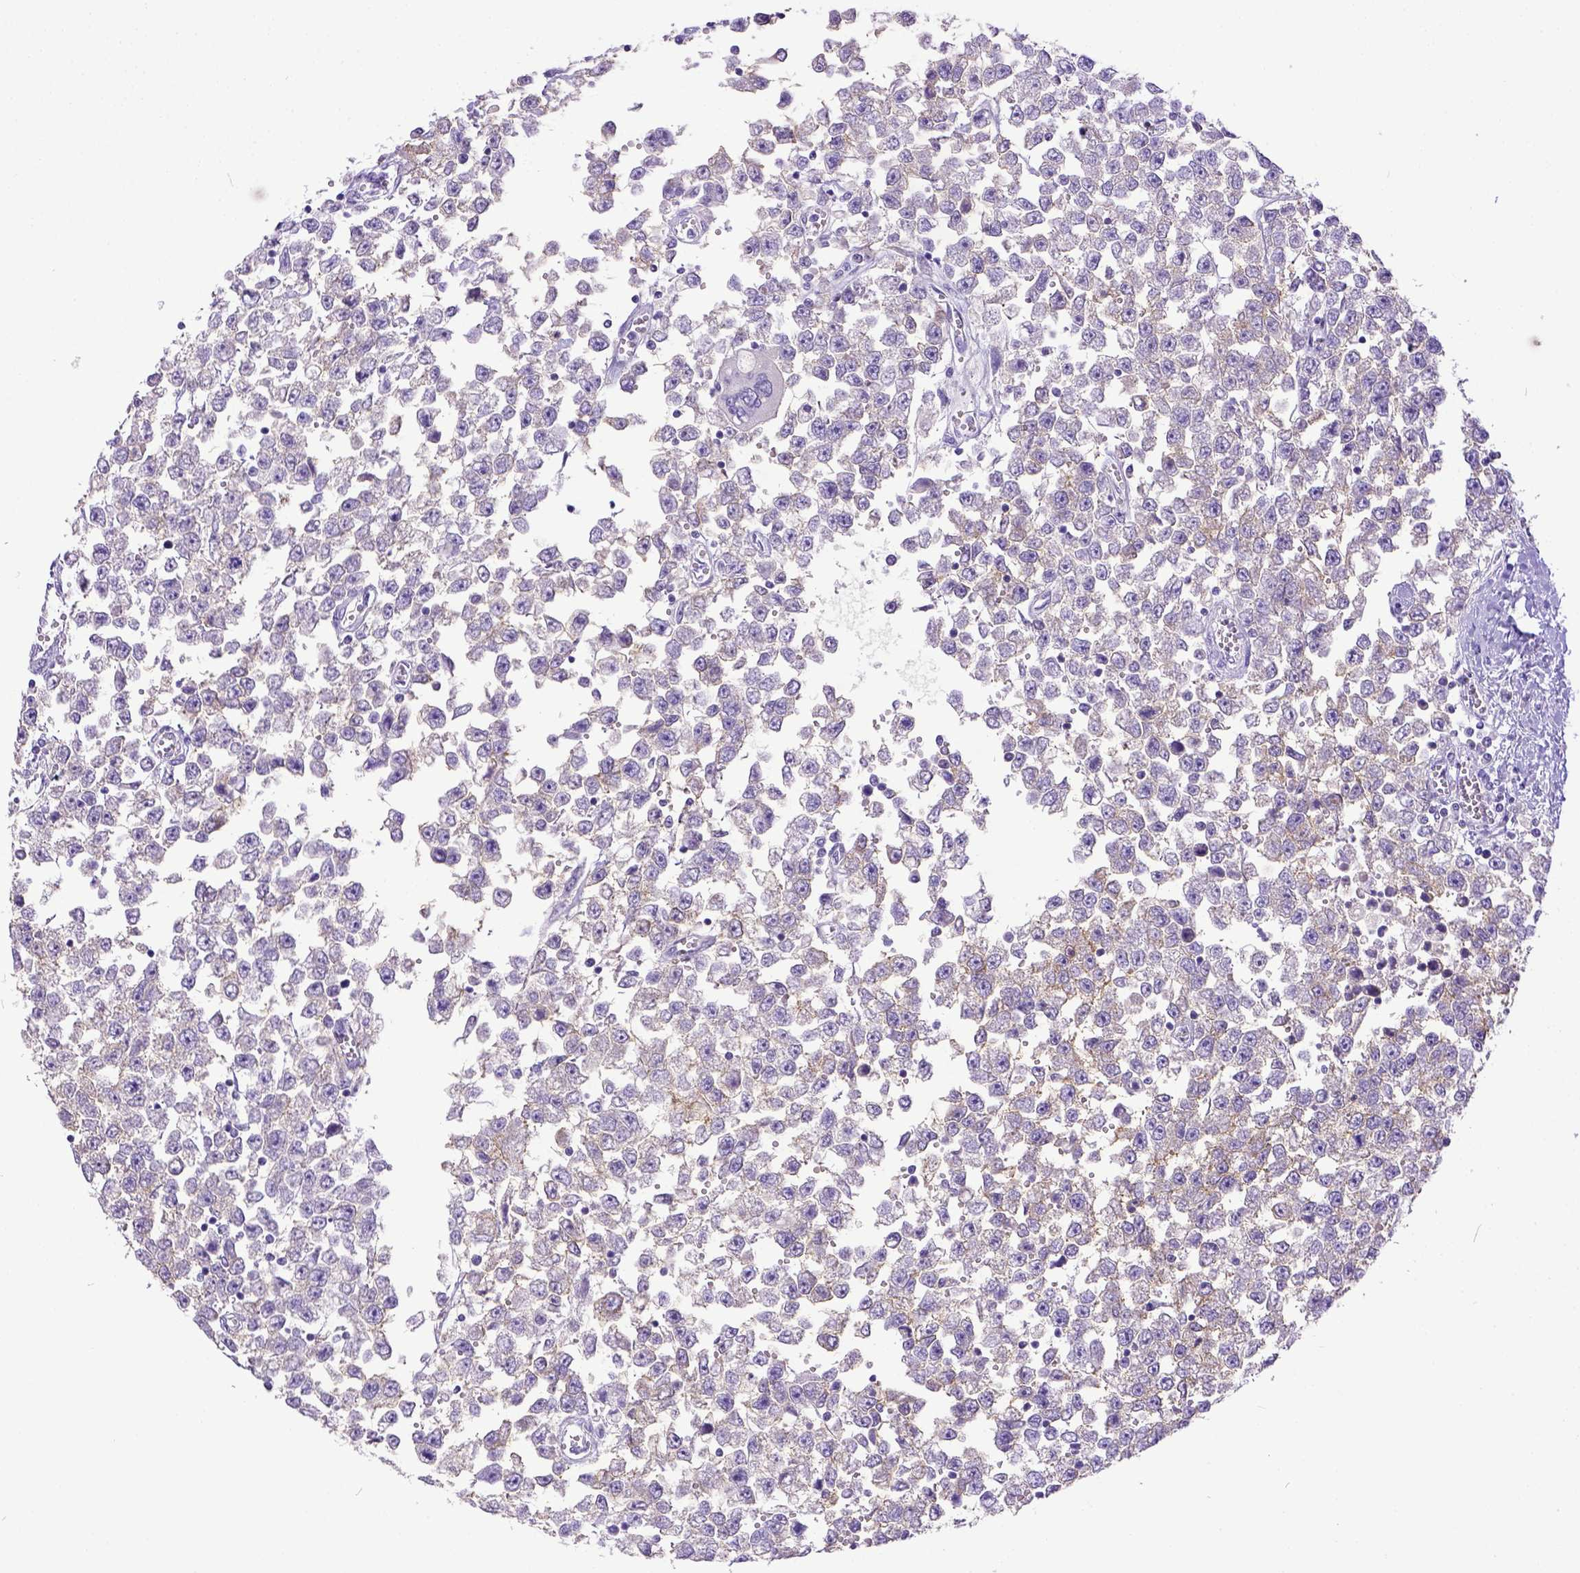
{"staining": {"intensity": "weak", "quantity": "<25%", "location": "cytoplasmic/membranous"}, "tissue": "testis cancer", "cell_type": "Tumor cells", "image_type": "cancer", "snomed": [{"axis": "morphology", "description": "Seminoma, NOS"}, {"axis": "topography", "description": "Testis"}], "caption": "Histopathology image shows no protein staining in tumor cells of testis cancer (seminoma) tissue.", "gene": "KIT", "patient": {"sex": "male", "age": 34}}